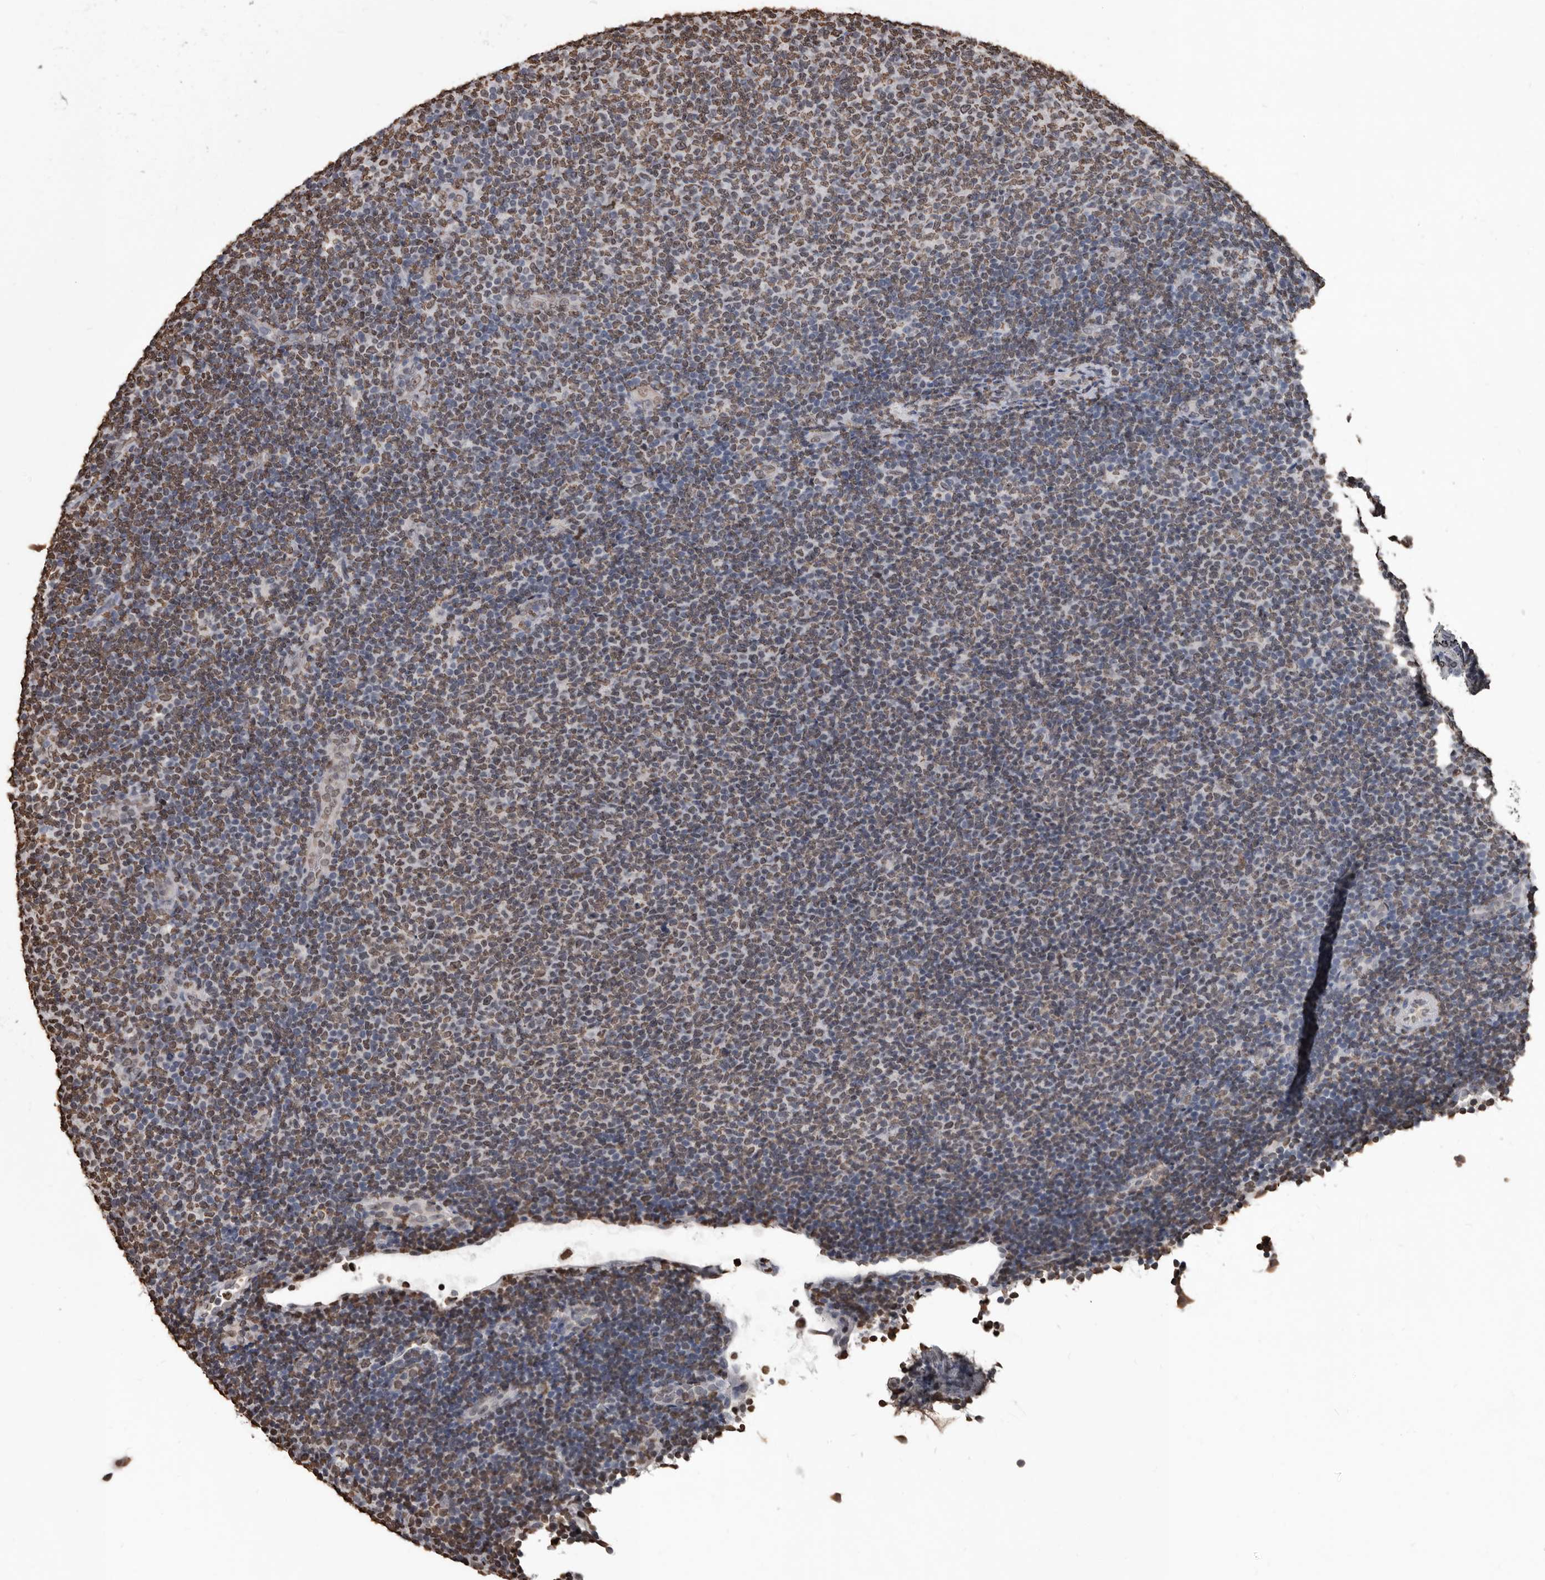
{"staining": {"intensity": "moderate", "quantity": "25%-75%", "location": "nuclear"}, "tissue": "lymphoma", "cell_type": "Tumor cells", "image_type": "cancer", "snomed": [{"axis": "morphology", "description": "Malignant lymphoma, non-Hodgkin's type, Low grade"}, {"axis": "topography", "description": "Lymph node"}], "caption": "Approximately 25%-75% of tumor cells in lymphoma display moderate nuclear protein staining as visualized by brown immunohistochemical staining.", "gene": "AHR", "patient": {"sex": "male", "age": 66}}